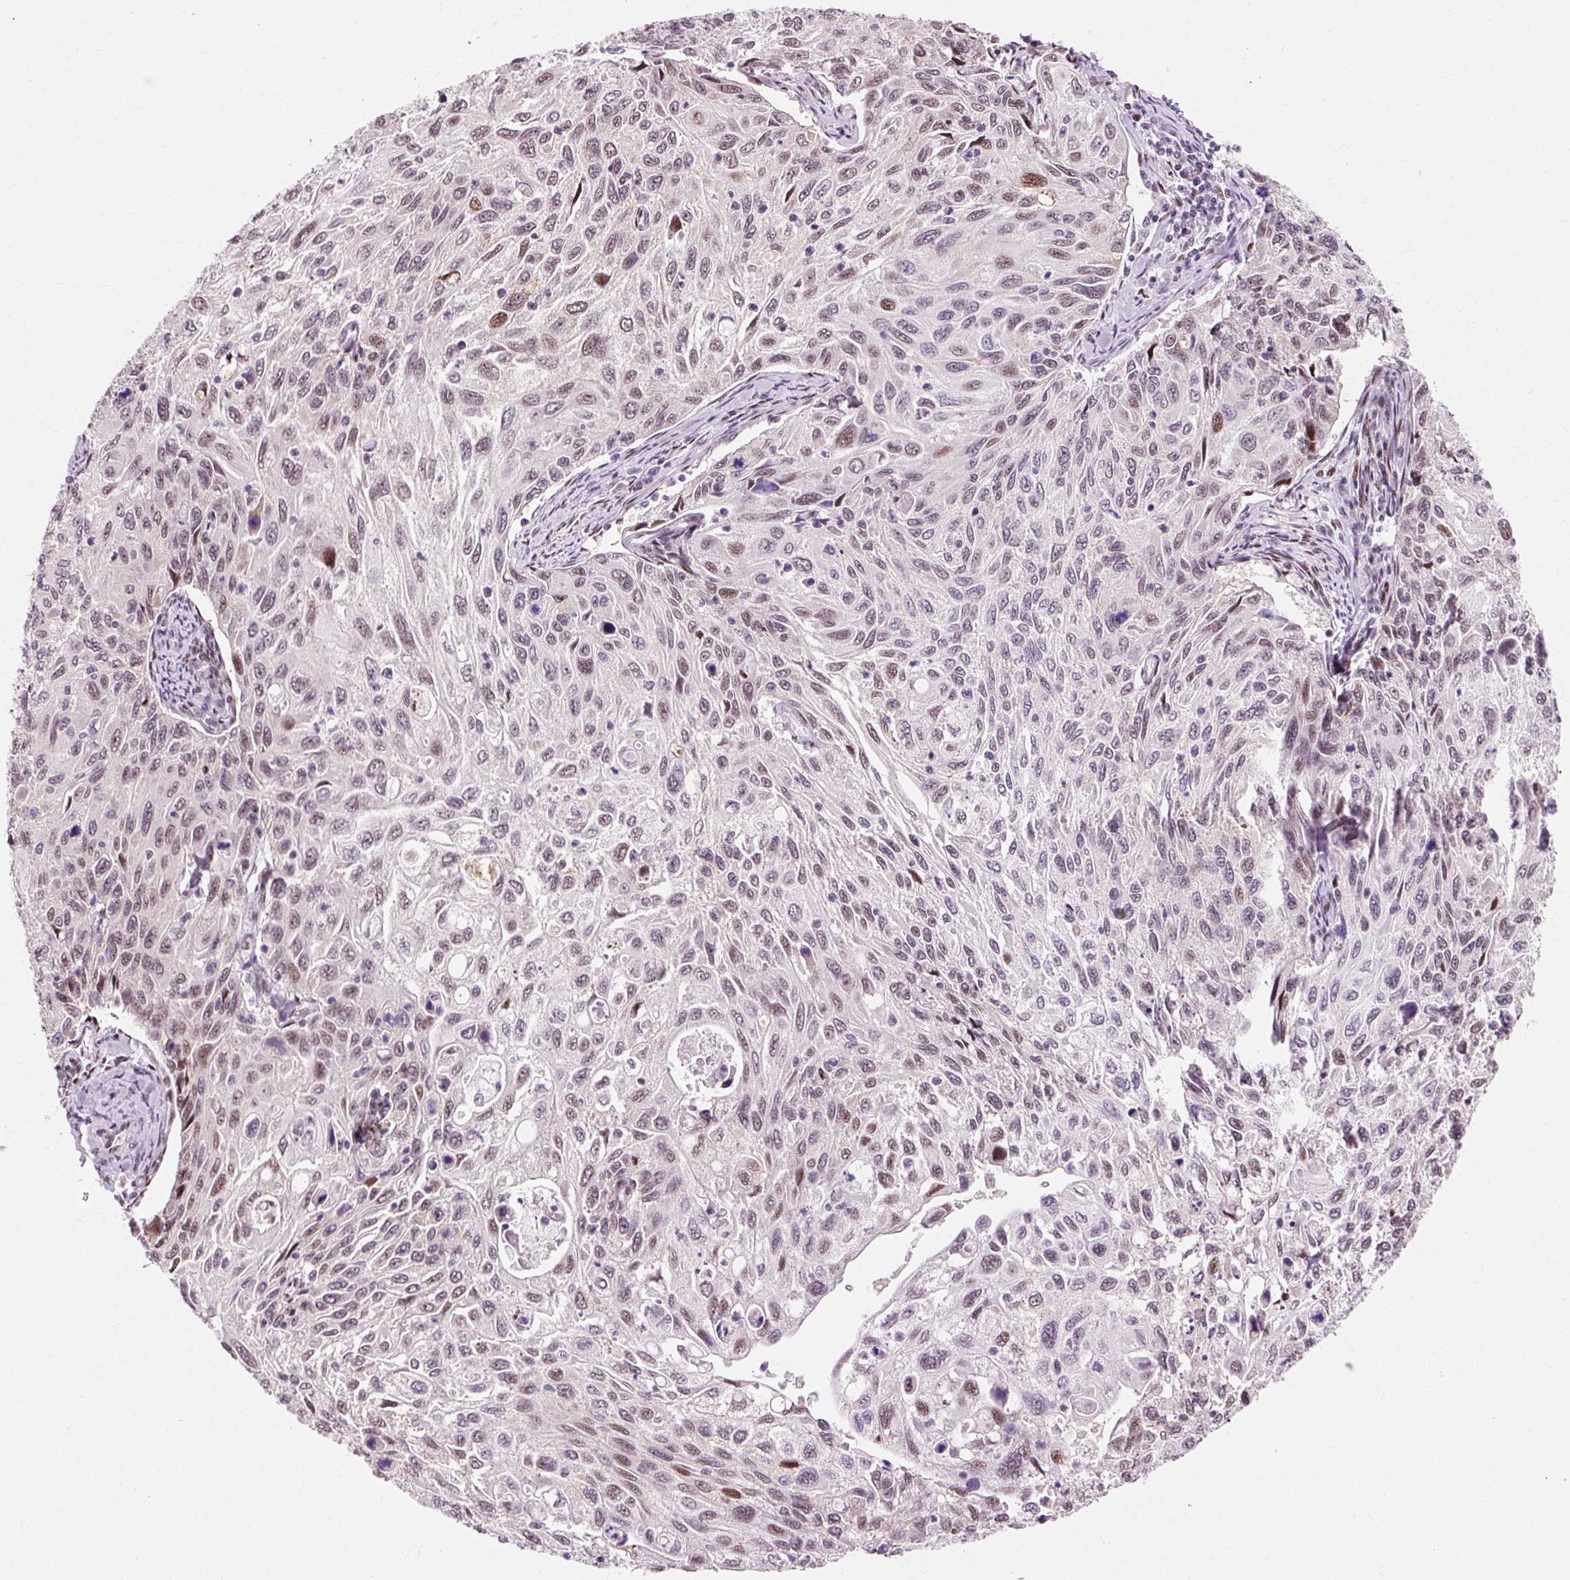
{"staining": {"intensity": "weak", "quantity": "25%-75%", "location": "nuclear"}, "tissue": "cervical cancer", "cell_type": "Tumor cells", "image_type": "cancer", "snomed": [{"axis": "morphology", "description": "Squamous cell carcinoma, NOS"}, {"axis": "topography", "description": "Cervix"}], "caption": "This micrograph reveals IHC staining of human cervical cancer, with low weak nuclear staining in approximately 25%-75% of tumor cells.", "gene": "MACROD2", "patient": {"sex": "female", "age": 70}}